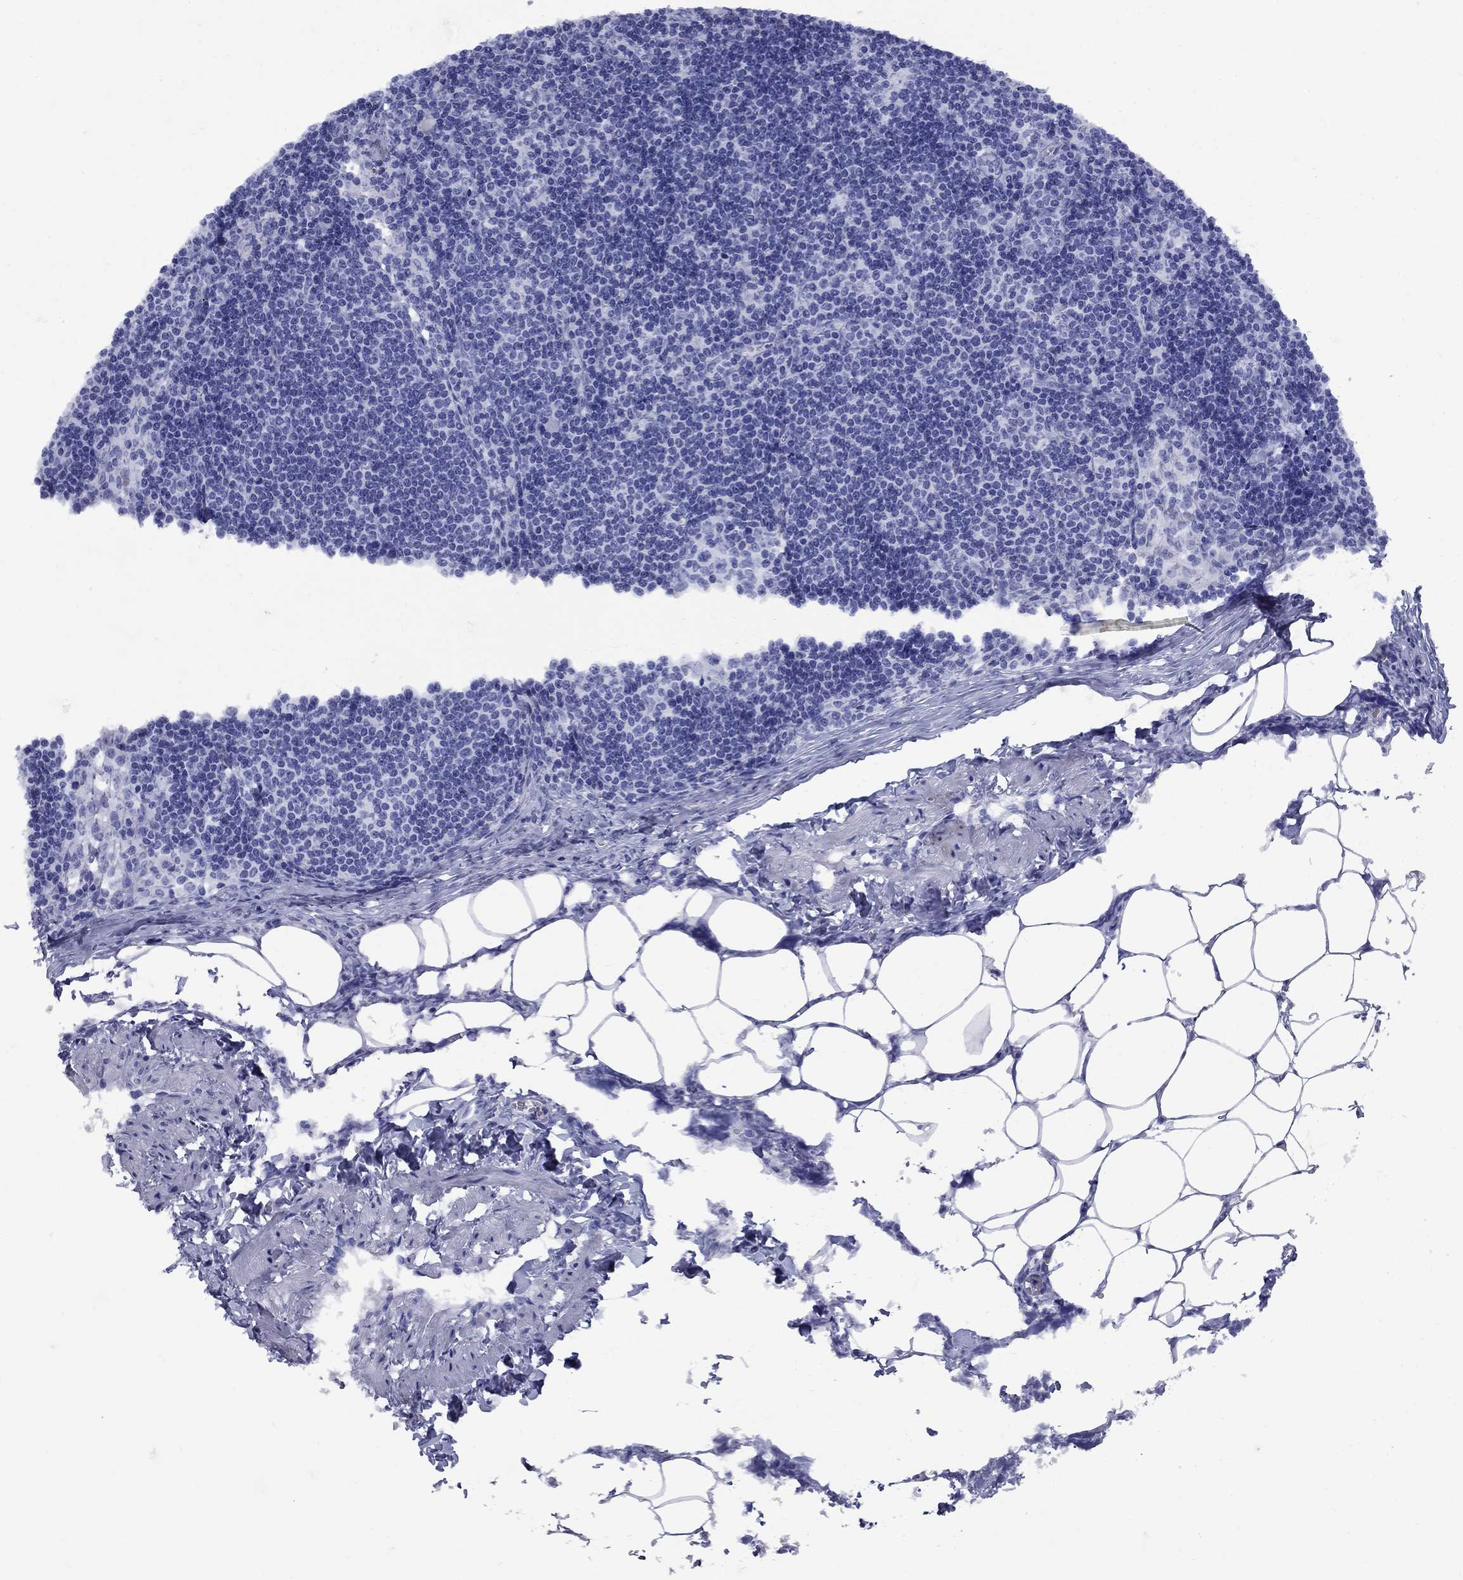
{"staining": {"intensity": "negative", "quantity": "none", "location": "none"}, "tissue": "lymph node", "cell_type": "Germinal center cells", "image_type": "normal", "snomed": [{"axis": "morphology", "description": "Normal tissue, NOS"}, {"axis": "topography", "description": "Lymph node"}], "caption": "This is a micrograph of IHC staining of unremarkable lymph node, which shows no staining in germinal center cells. (DAB immunohistochemistry (IHC), high magnification).", "gene": "CD1A", "patient": {"sex": "female", "age": 51}}